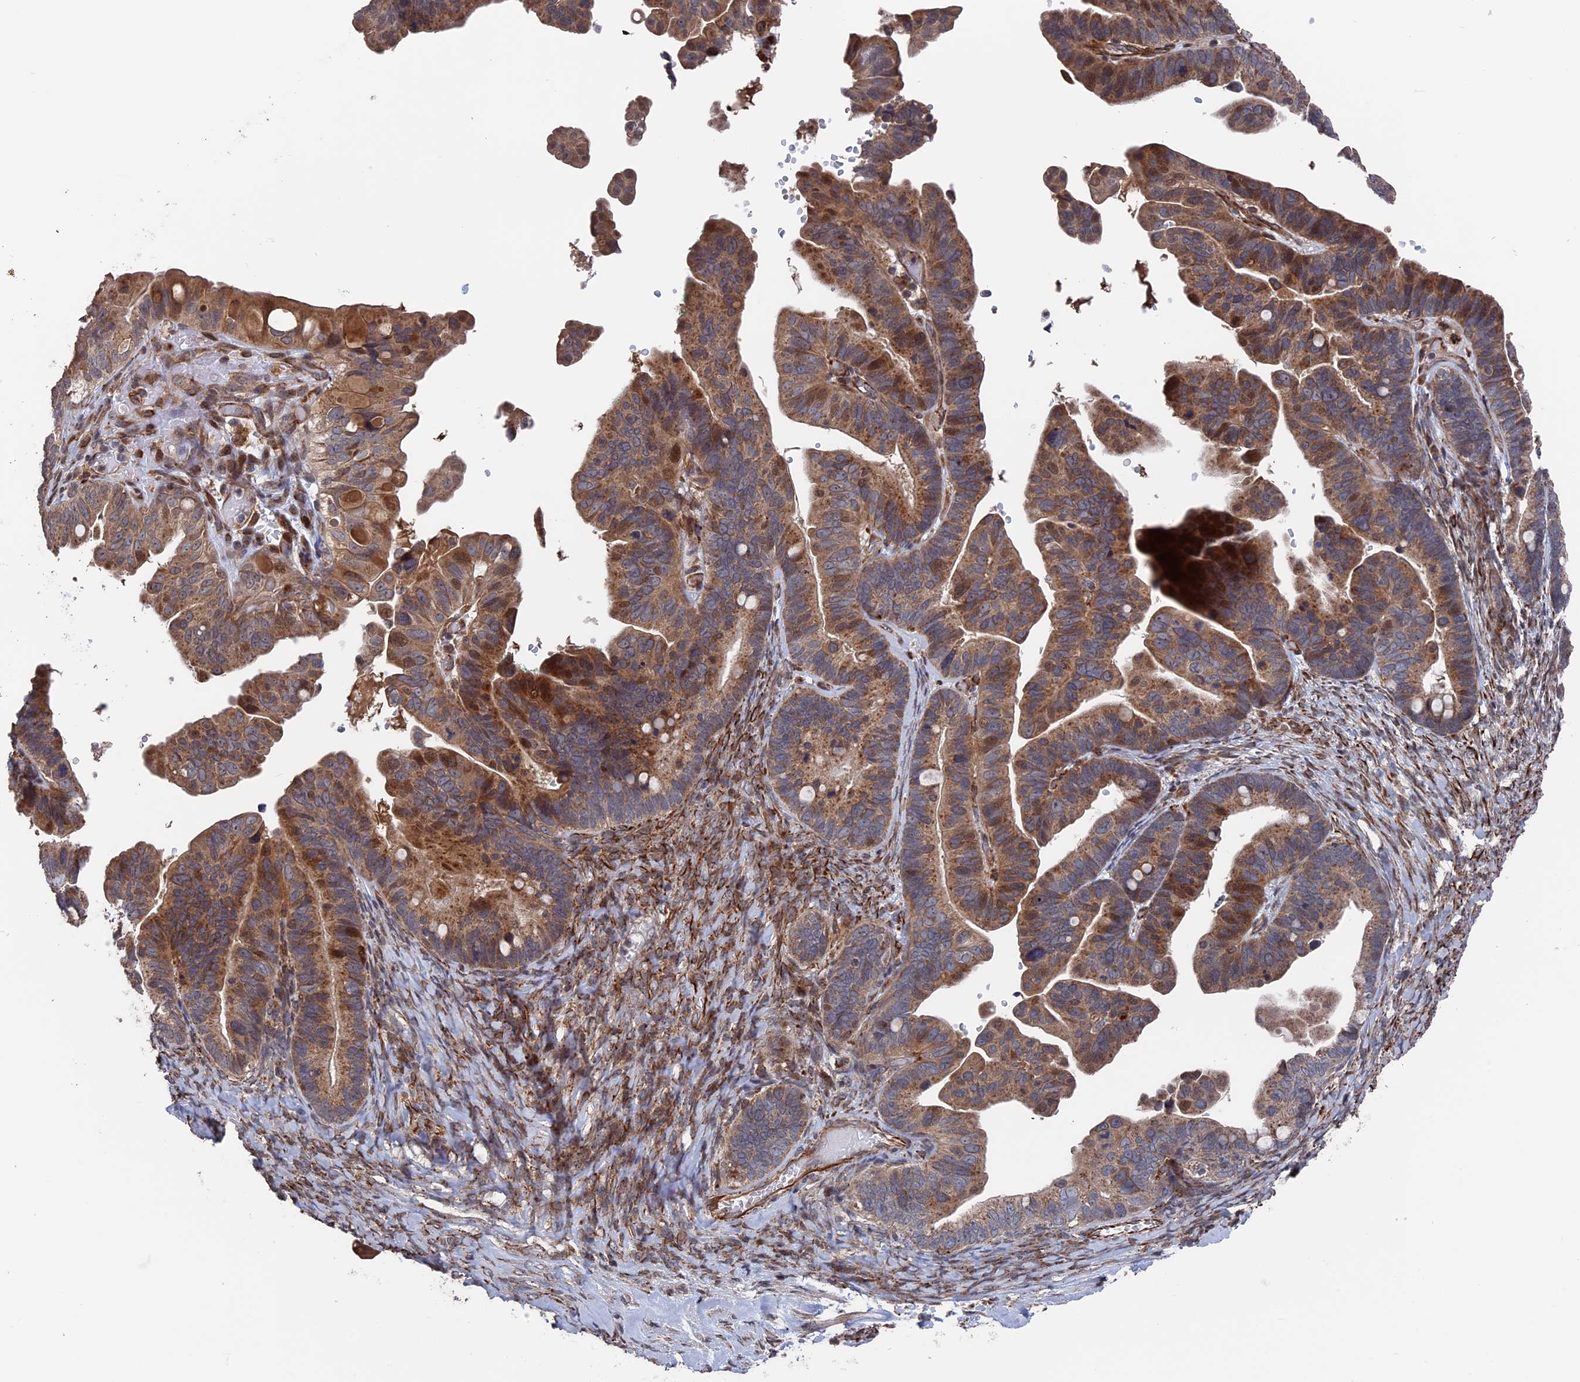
{"staining": {"intensity": "moderate", "quantity": ">75%", "location": "cytoplasmic/membranous,nuclear"}, "tissue": "ovarian cancer", "cell_type": "Tumor cells", "image_type": "cancer", "snomed": [{"axis": "morphology", "description": "Cystadenocarcinoma, serous, NOS"}, {"axis": "topography", "description": "Ovary"}], "caption": "The photomicrograph displays immunohistochemical staining of ovarian cancer (serous cystadenocarcinoma). There is moderate cytoplasmic/membranous and nuclear staining is identified in approximately >75% of tumor cells.", "gene": "PLA2G15", "patient": {"sex": "female", "age": 56}}